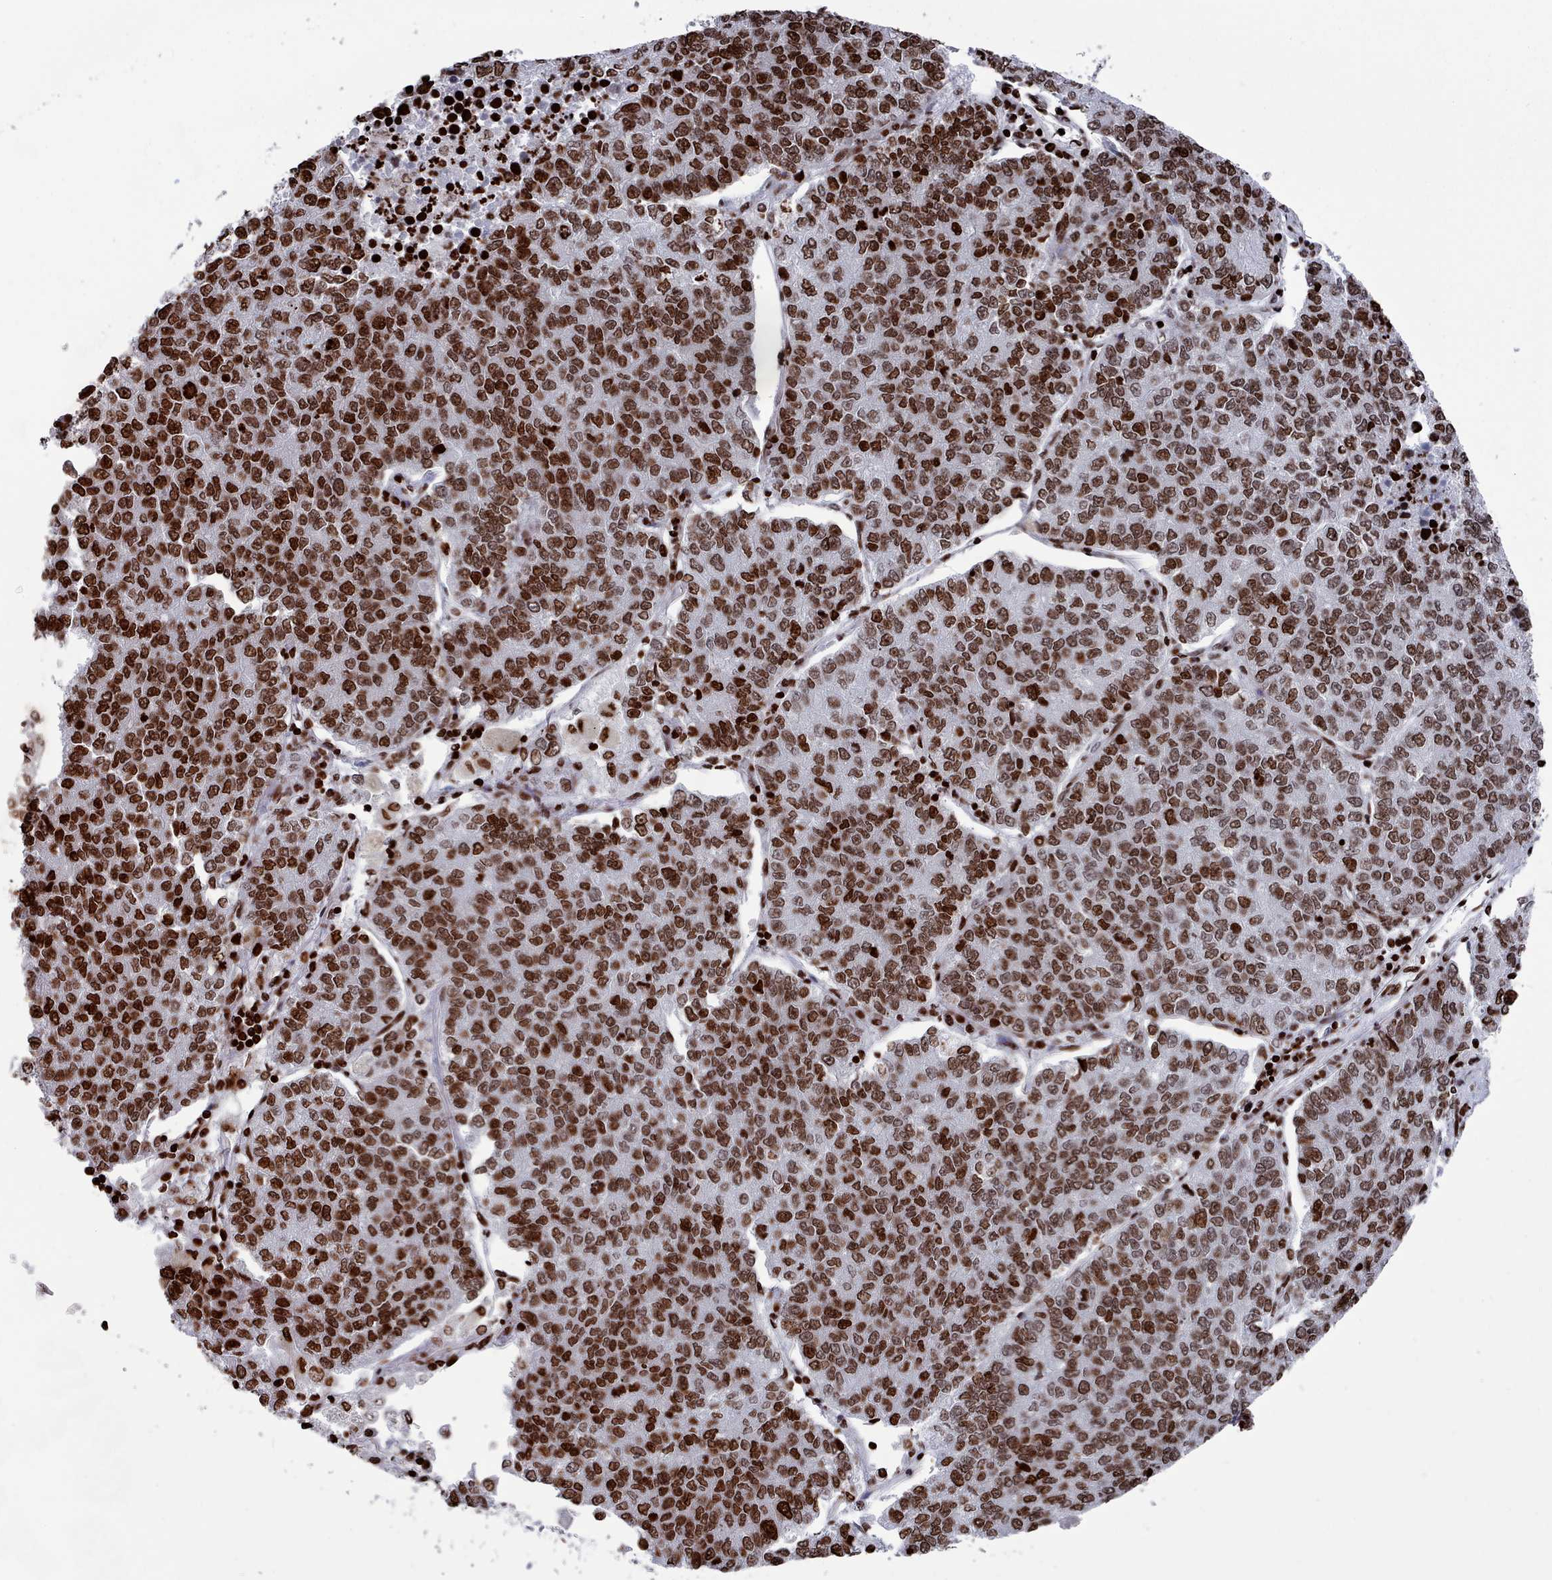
{"staining": {"intensity": "strong", "quantity": ">75%", "location": "nuclear"}, "tissue": "lung cancer", "cell_type": "Tumor cells", "image_type": "cancer", "snomed": [{"axis": "morphology", "description": "Adenocarcinoma, NOS"}, {"axis": "topography", "description": "Lung"}], "caption": "Adenocarcinoma (lung) tissue displays strong nuclear positivity in approximately >75% of tumor cells, visualized by immunohistochemistry. The staining was performed using DAB (3,3'-diaminobenzidine), with brown indicating positive protein expression. Nuclei are stained blue with hematoxylin.", "gene": "PCDHB12", "patient": {"sex": "male", "age": 49}}